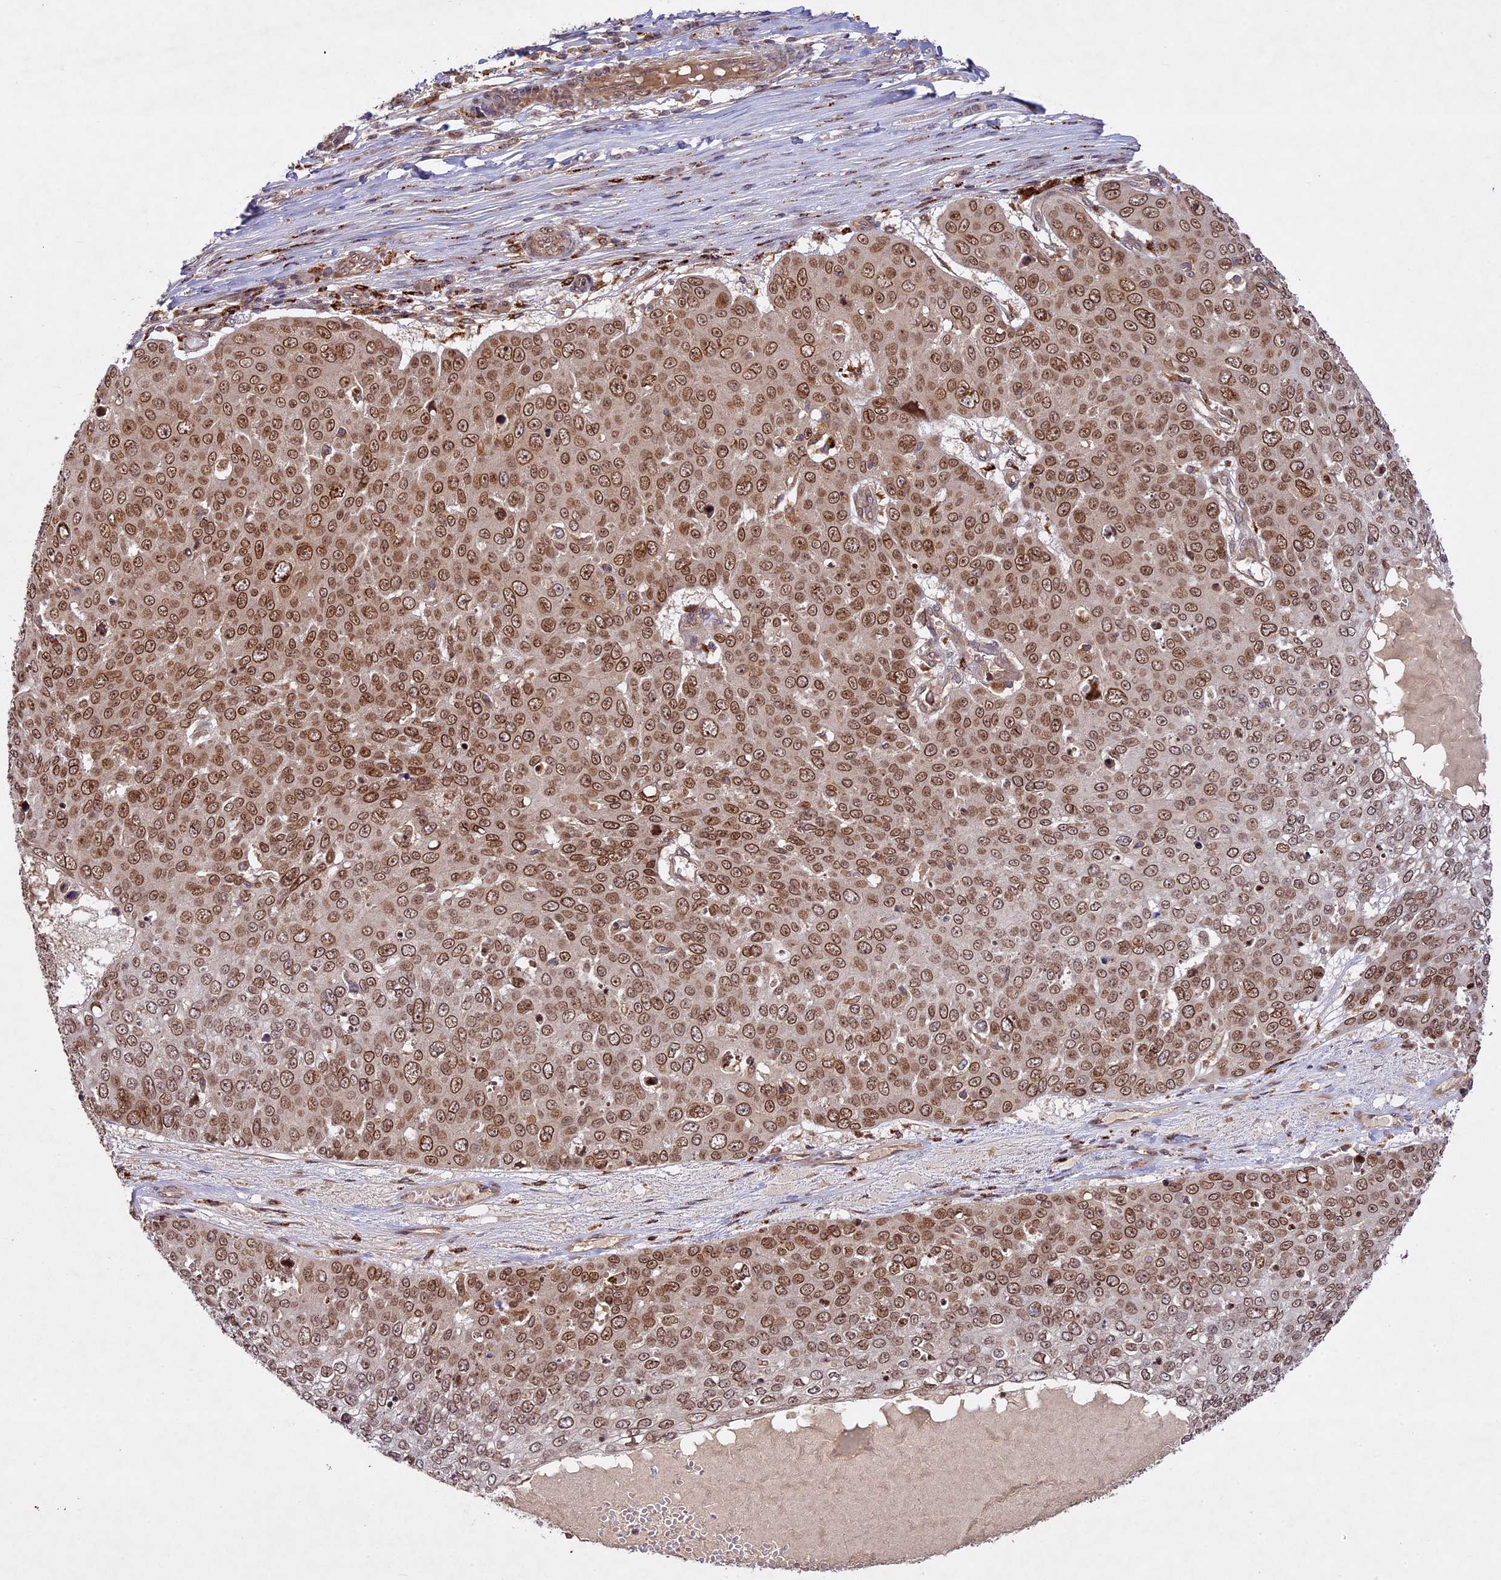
{"staining": {"intensity": "moderate", "quantity": ">75%", "location": "cytoplasmic/membranous,nuclear"}, "tissue": "skin cancer", "cell_type": "Tumor cells", "image_type": "cancer", "snomed": [{"axis": "morphology", "description": "Squamous cell carcinoma, NOS"}, {"axis": "topography", "description": "Skin"}], "caption": "Protein analysis of skin squamous cell carcinoma tissue demonstrates moderate cytoplasmic/membranous and nuclear staining in about >75% of tumor cells. The protein of interest is shown in brown color, while the nuclei are stained blue.", "gene": "DGKH", "patient": {"sex": "male", "age": 71}}